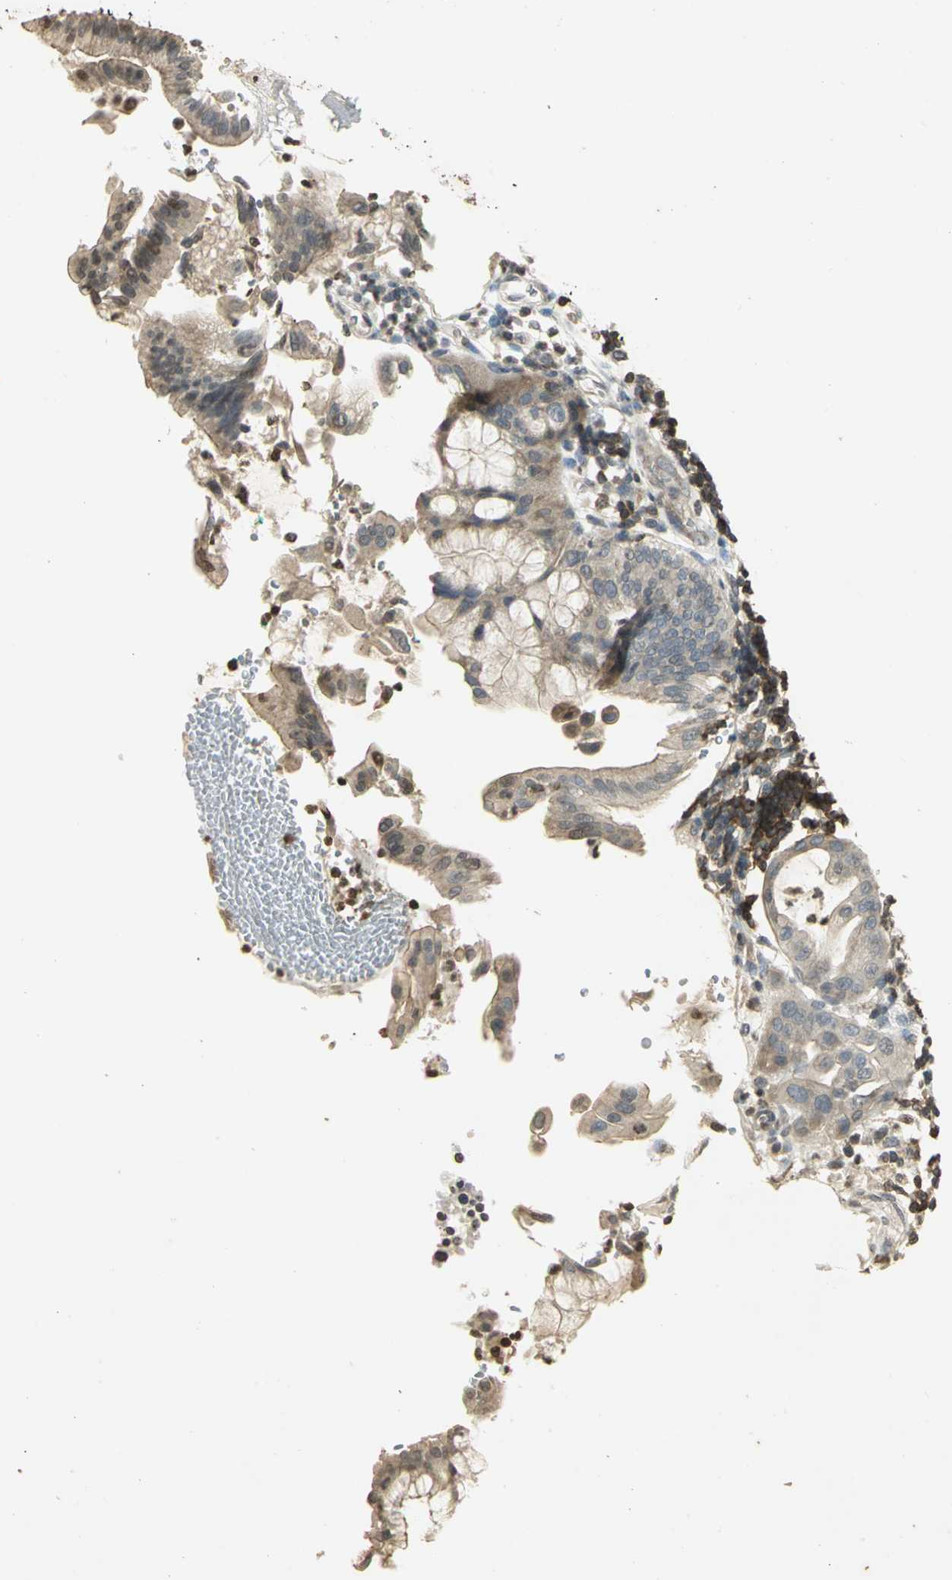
{"staining": {"intensity": "weak", "quantity": "25%-75%", "location": "cytoplasmic/membranous"}, "tissue": "pancreatic cancer", "cell_type": "Tumor cells", "image_type": "cancer", "snomed": [{"axis": "morphology", "description": "Adenocarcinoma, NOS"}, {"axis": "morphology", "description": "Adenocarcinoma, metastatic, NOS"}, {"axis": "topography", "description": "Lymph node"}, {"axis": "topography", "description": "Pancreas"}, {"axis": "topography", "description": "Duodenum"}], "caption": "This photomicrograph shows pancreatic cancer (metastatic adenocarcinoma) stained with immunohistochemistry to label a protein in brown. The cytoplasmic/membranous of tumor cells show weak positivity for the protein. Nuclei are counter-stained blue.", "gene": "IL16", "patient": {"sex": "female", "age": 64}}